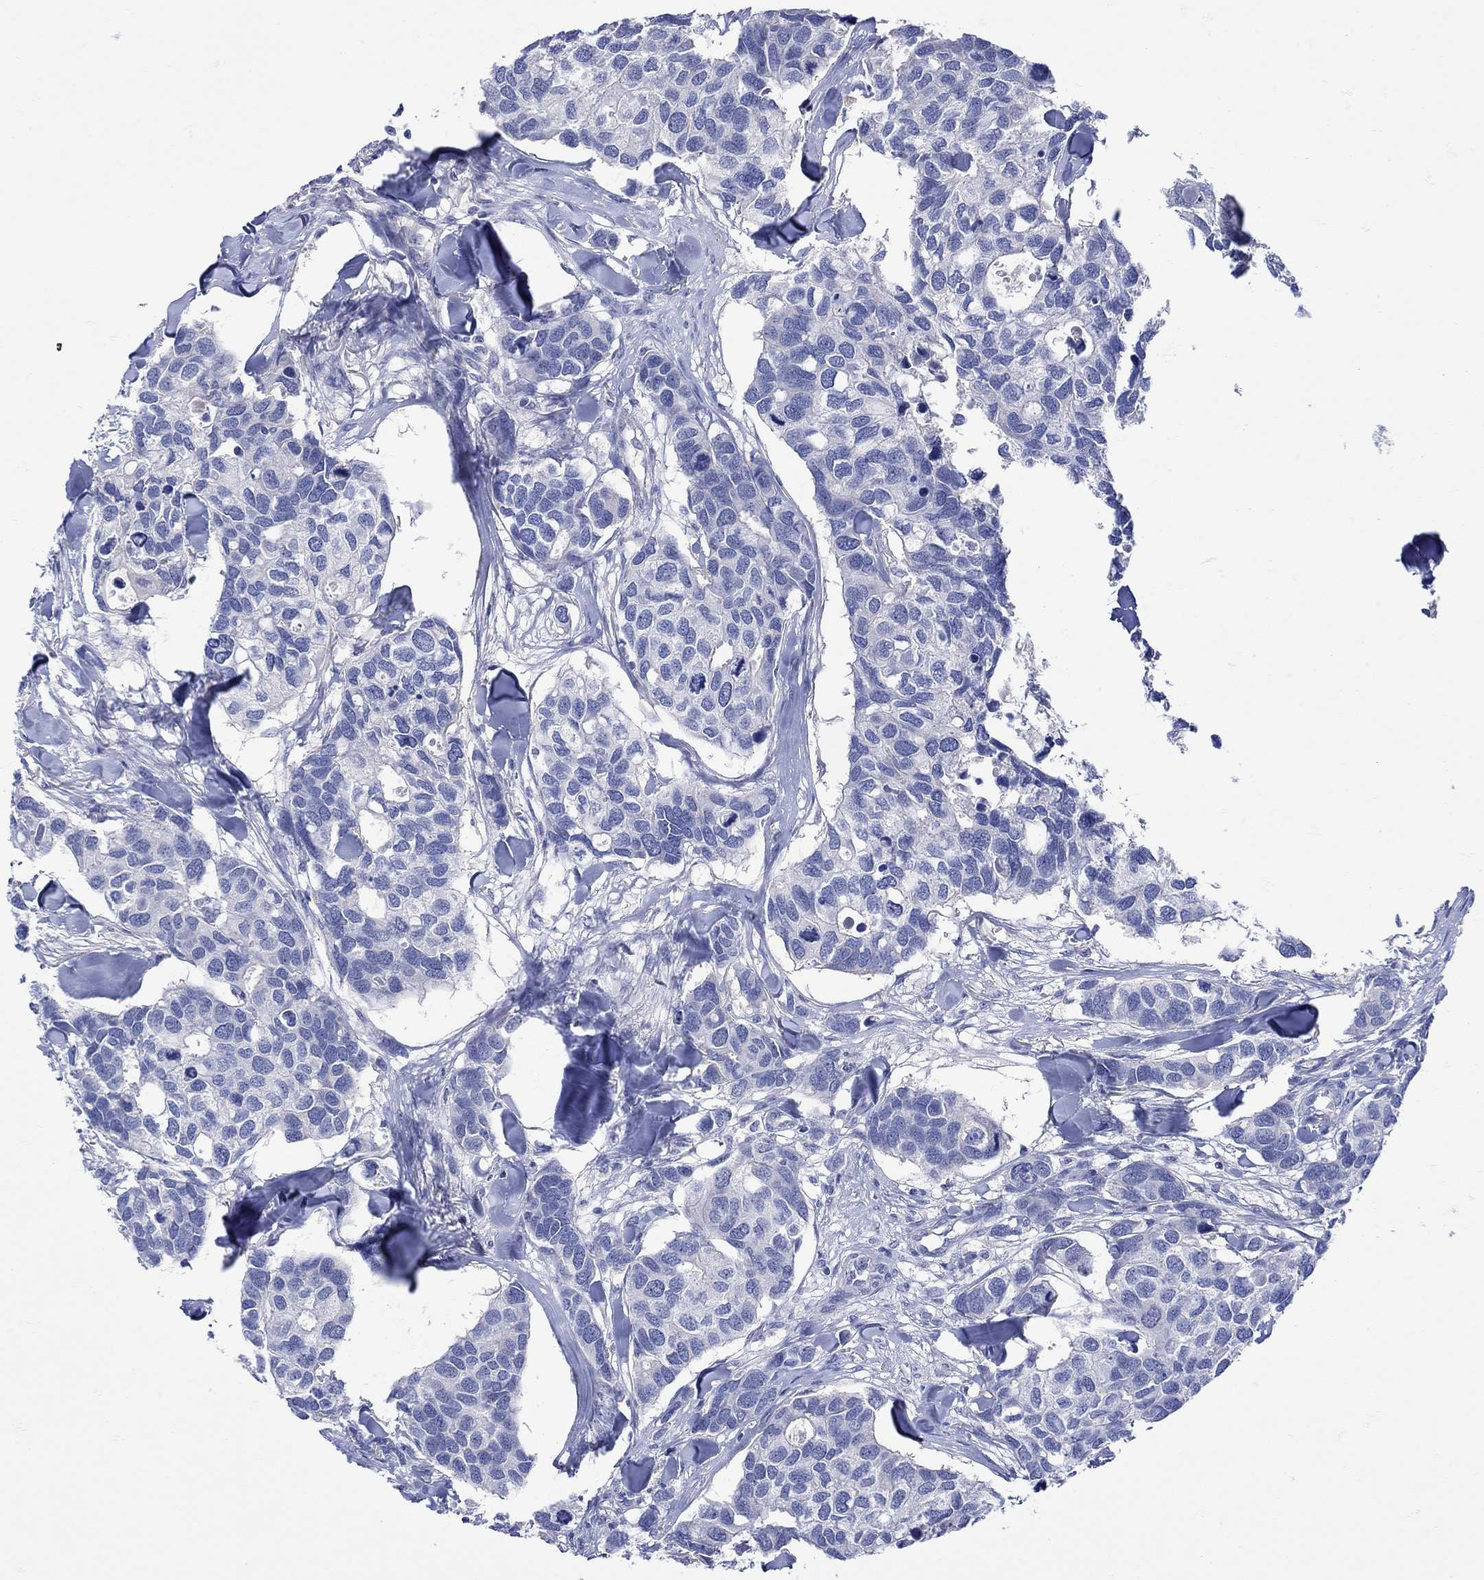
{"staining": {"intensity": "negative", "quantity": "none", "location": "none"}, "tissue": "breast cancer", "cell_type": "Tumor cells", "image_type": "cancer", "snomed": [{"axis": "morphology", "description": "Duct carcinoma"}, {"axis": "topography", "description": "Breast"}], "caption": "A high-resolution histopathology image shows immunohistochemistry (IHC) staining of breast cancer (intraductal carcinoma), which displays no significant positivity in tumor cells. (DAB immunohistochemistry (IHC) visualized using brightfield microscopy, high magnification).", "gene": "MSI1", "patient": {"sex": "female", "age": 83}}